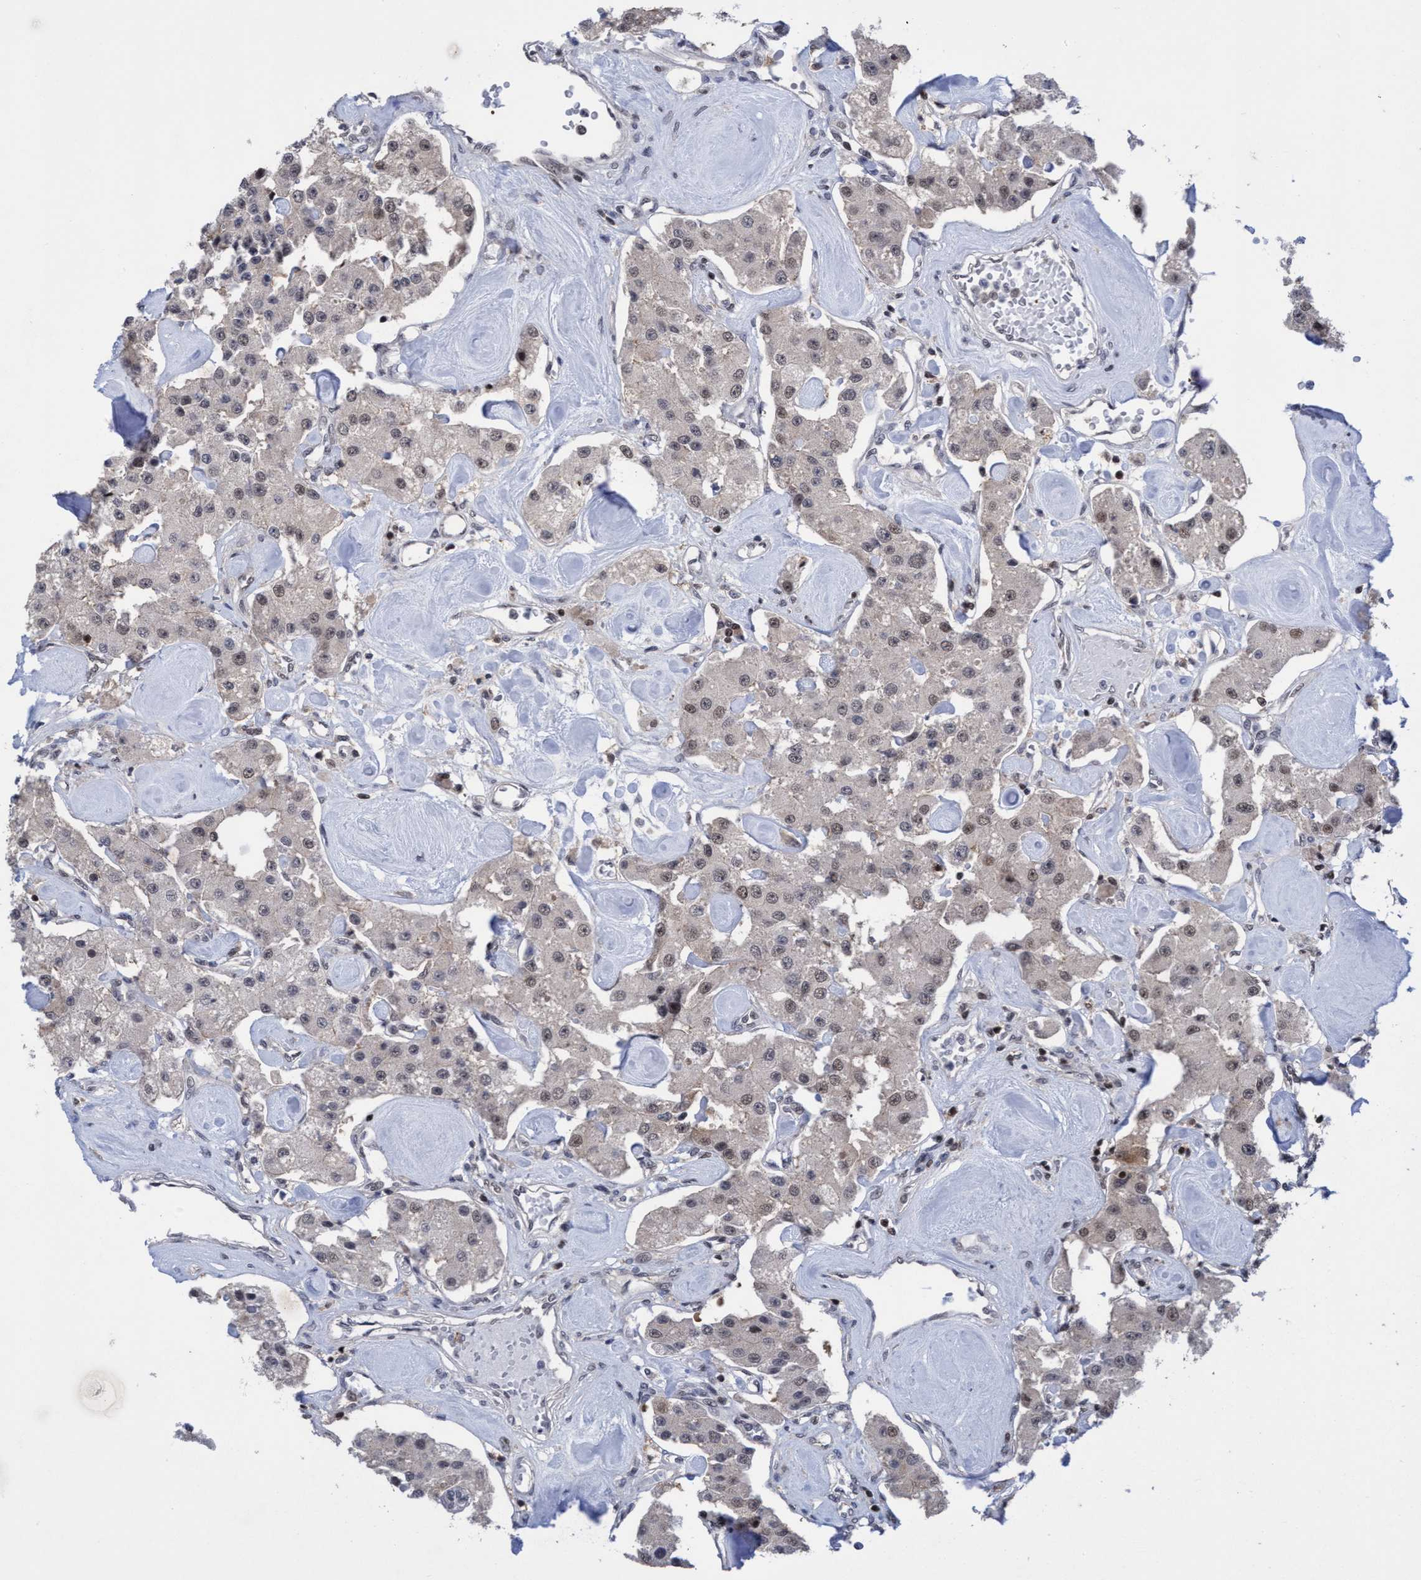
{"staining": {"intensity": "weak", "quantity": "25%-75%", "location": "nuclear"}, "tissue": "carcinoid", "cell_type": "Tumor cells", "image_type": "cancer", "snomed": [{"axis": "morphology", "description": "Carcinoid, malignant, NOS"}, {"axis": "topography", "description": "Pancreas"}], "caption": "Human malignant carcinoid stained for a protein (brown) shows weak nuclear positive staining in approximately 25%-75% of tumor cells.", "gene": "C9orf78", "patient": {"sex": "male", "age": 41}}